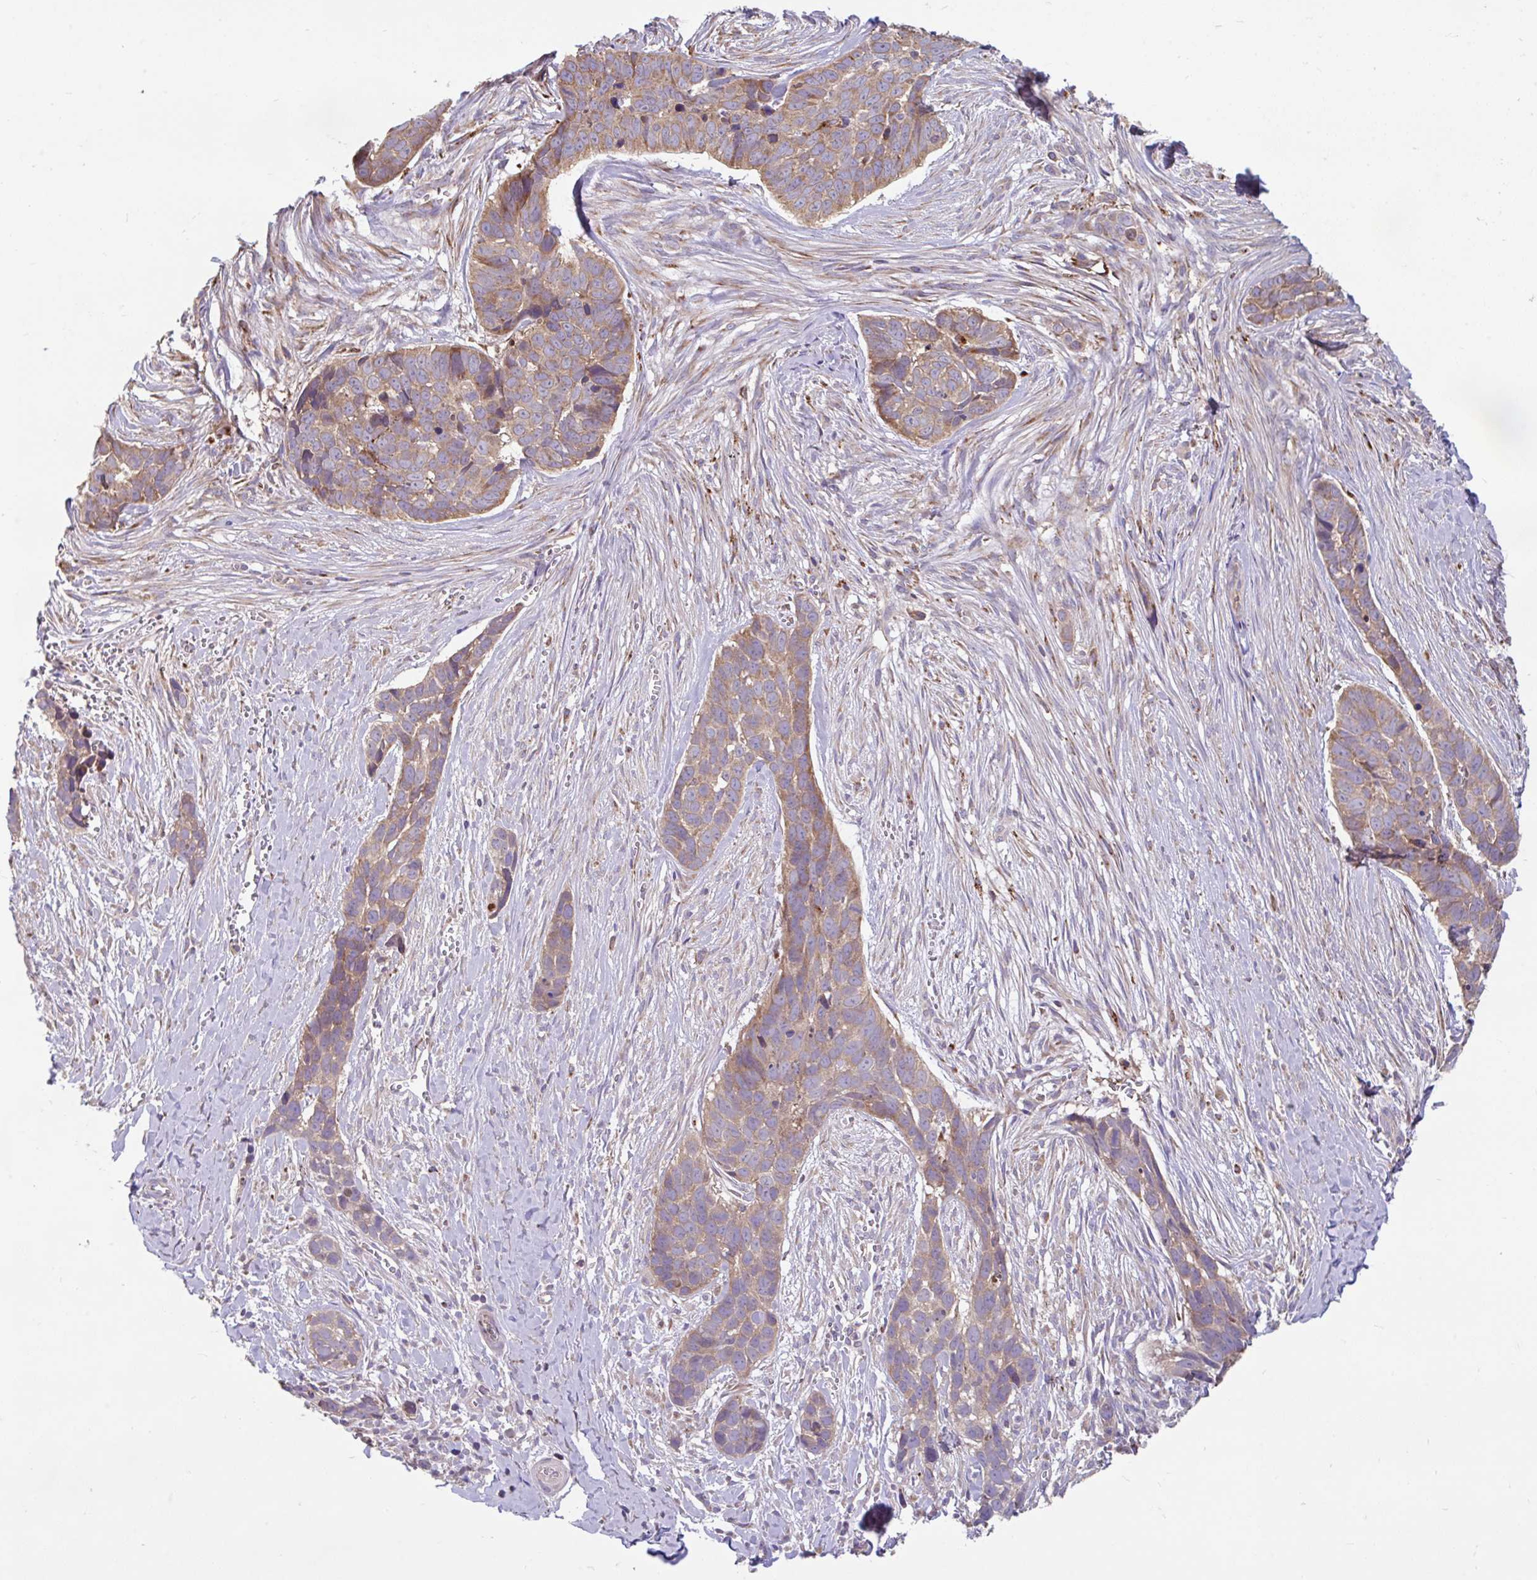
{"staining": {"intensity": "moderate", "quantity": ">75%", "location": "cytoplasmic/membranous"}, "tissue": "skin cancer", "cell_type": "Tumor cells", "image_type": "cancer", "snomed": [{"axis": "morphology", "description": "Basal cell carcinoma"}, {"axis": "topography", "description": "Skin"}], "caption": "About >75% of tumor cells in human basal cell carcinoma (skin) display moderate cytoplasmic/membranous protein expression as visualized by brown immunohistochemical staining.", "gene": "RALBP1", "patient": {"sex": "female", "age": 82}}